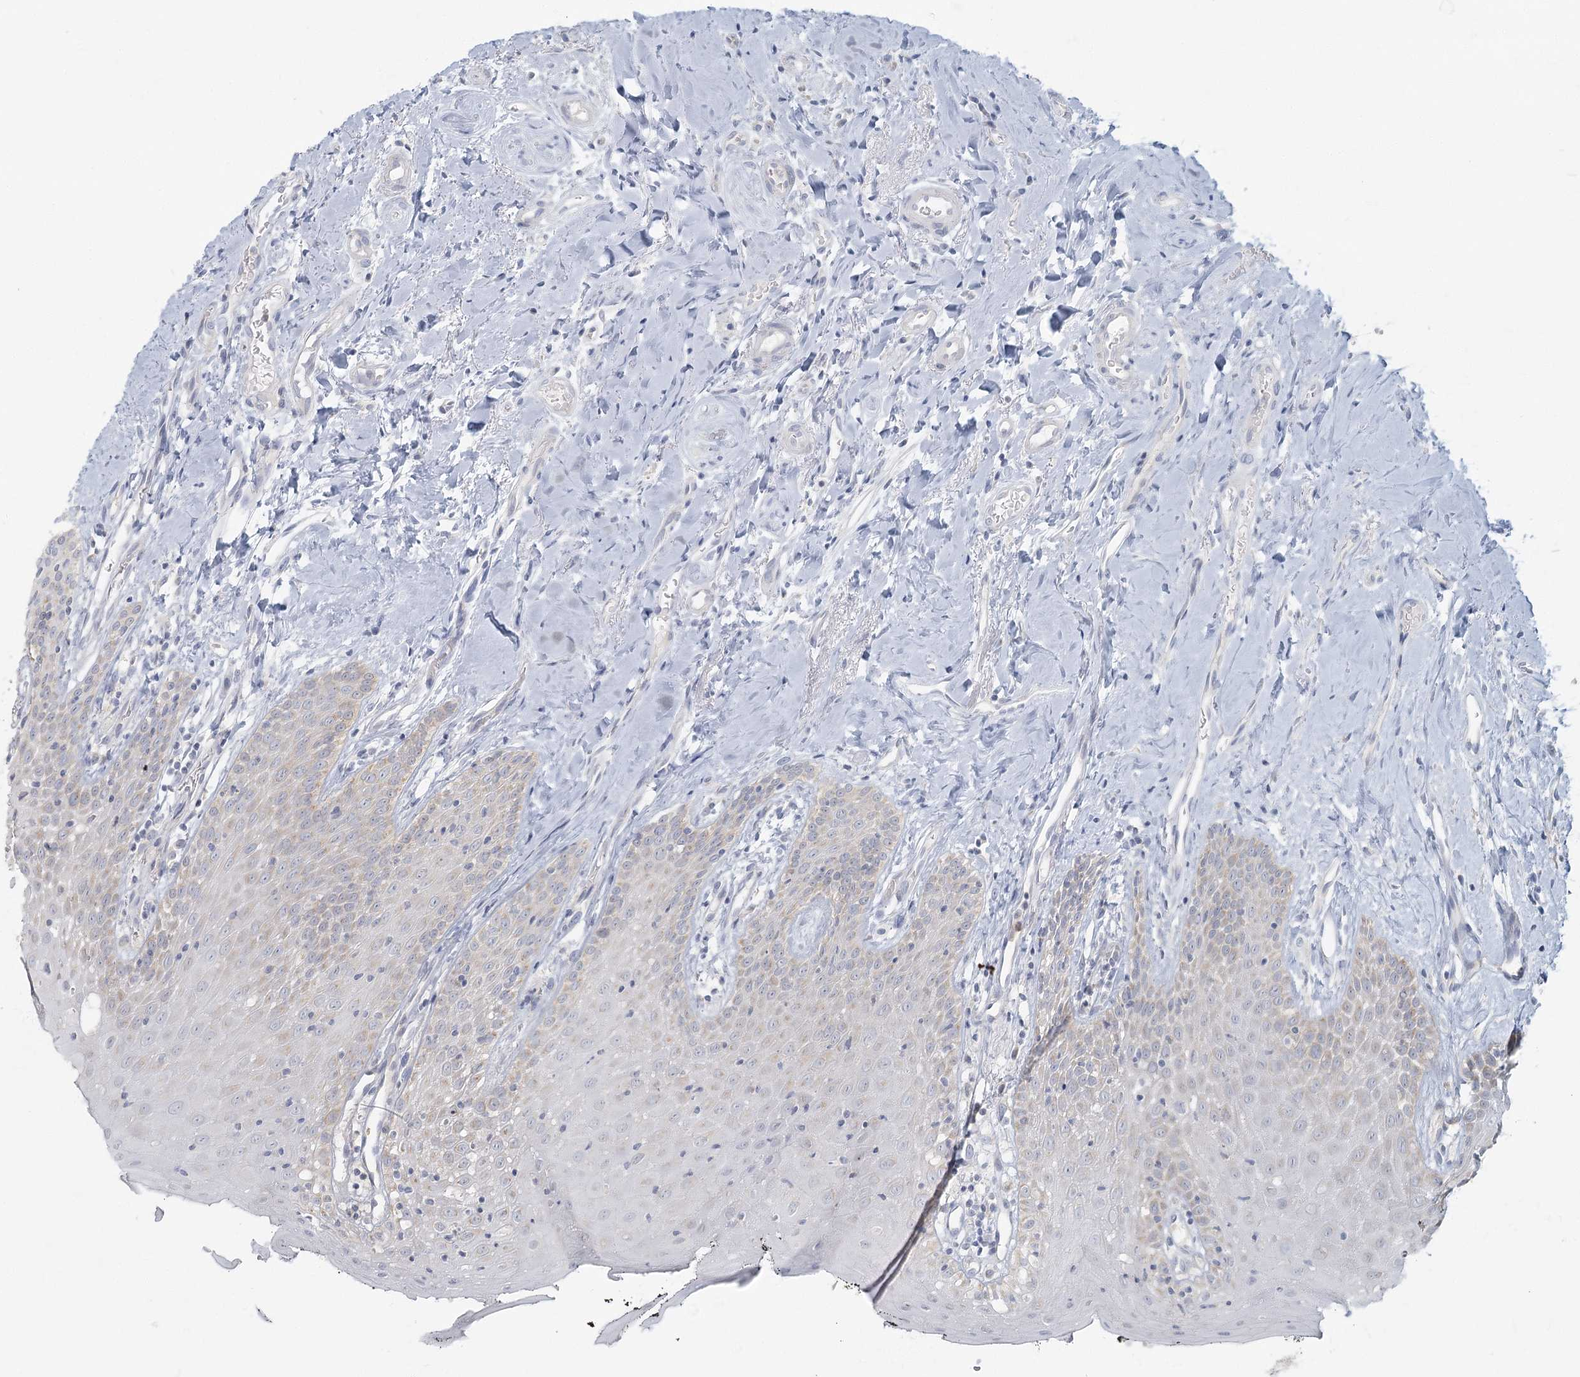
{"staining": {"intensity": "negative", "quantity": "none", "location": "none"}, "tissue": "oral mucosa", "cell_type": "Squamous epithelial cells", "image_type": "normal", "snomed": [{"axis": "morphology", "description": "Normal tissue, NOS"}, {"axis": "topography", "description": "Oral tissue"}], "caption": "An immunohistochemistry micrograph of normal oral mucosa is shown. There is no staining in squamous epithelial cells of oral mucosa.", "gene": "FAM110C", "patient": {"sex": "male", "age": 74}}